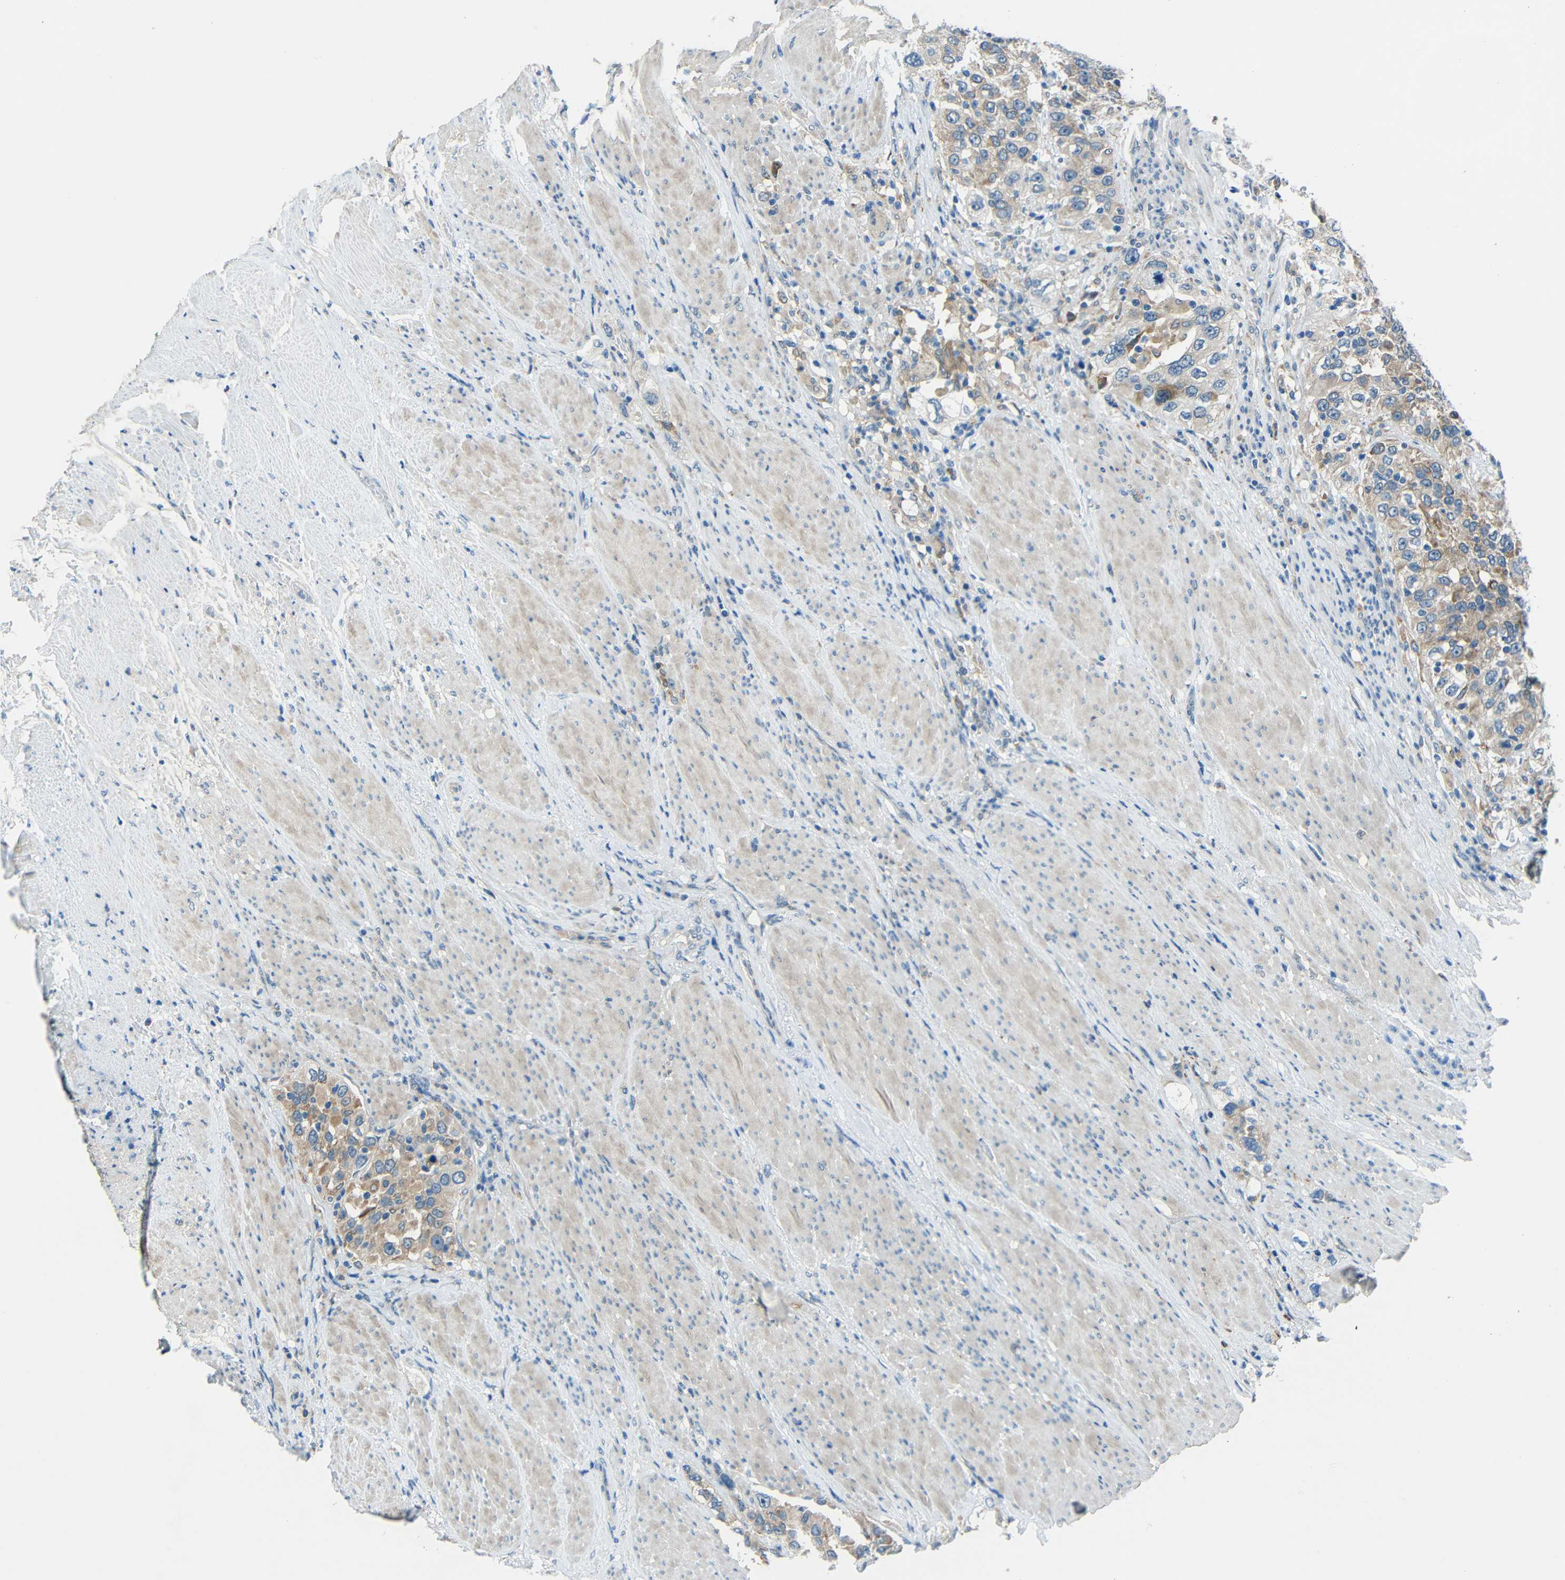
{"staining": {"intensity": "weak", "quantity": ">75%", "location": "cytoplasmic/membranous"}, "tissue": "urothelial cancer", "cell_type": "Tumor cells", "image_type": "cancer", "snomed": [{"axis": "morphology", "description": "Urothelial carcinoma, High grade"}, {"axis": "topography", "description": "Urinary bladder"}], "caption": "This is a photomicrograph of IHC staining of urothelial cancer, which shows weak expression in the cytoplasmic/membranous of tumor cells.", "gene": "ANKRD22", "patient": {"sex": "female", "age": 80}}